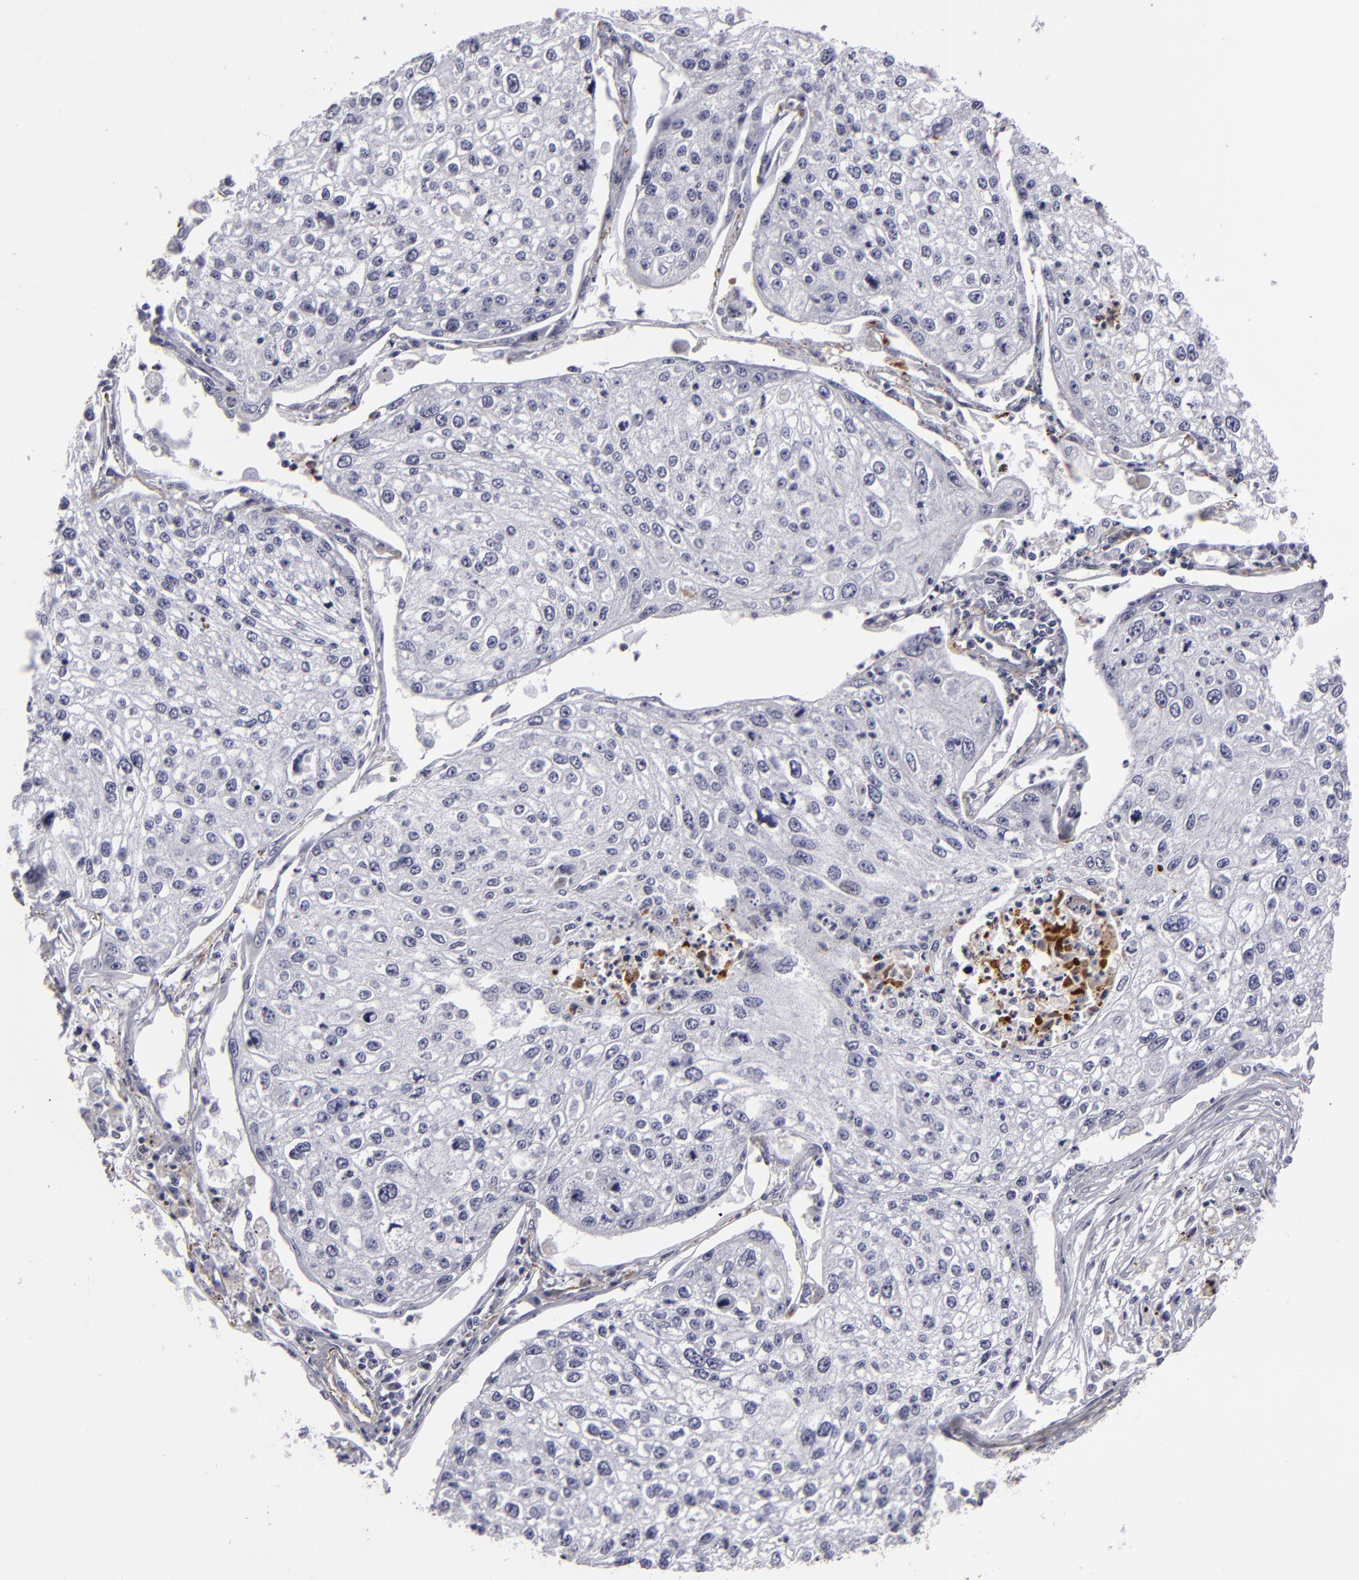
{"staining": {"intensity": "negative", "quantity": "none", "location": "none"}, "tissue": "lung cancer", "cell_type": "Tumor cells", "image_type": "cancer", "snomed": [{"axis": "morphology", "description": "Squamous cell carcinoma, NOS"}, {"axis": "topography", "description": "Lung"}], "caption": "Lung squamous cell carcinoma stained for a protein using immunohistochemistry demonstrates no staining tumor cells.", "gene": "C9", "patient": {"sex": "male", "age": 75}}